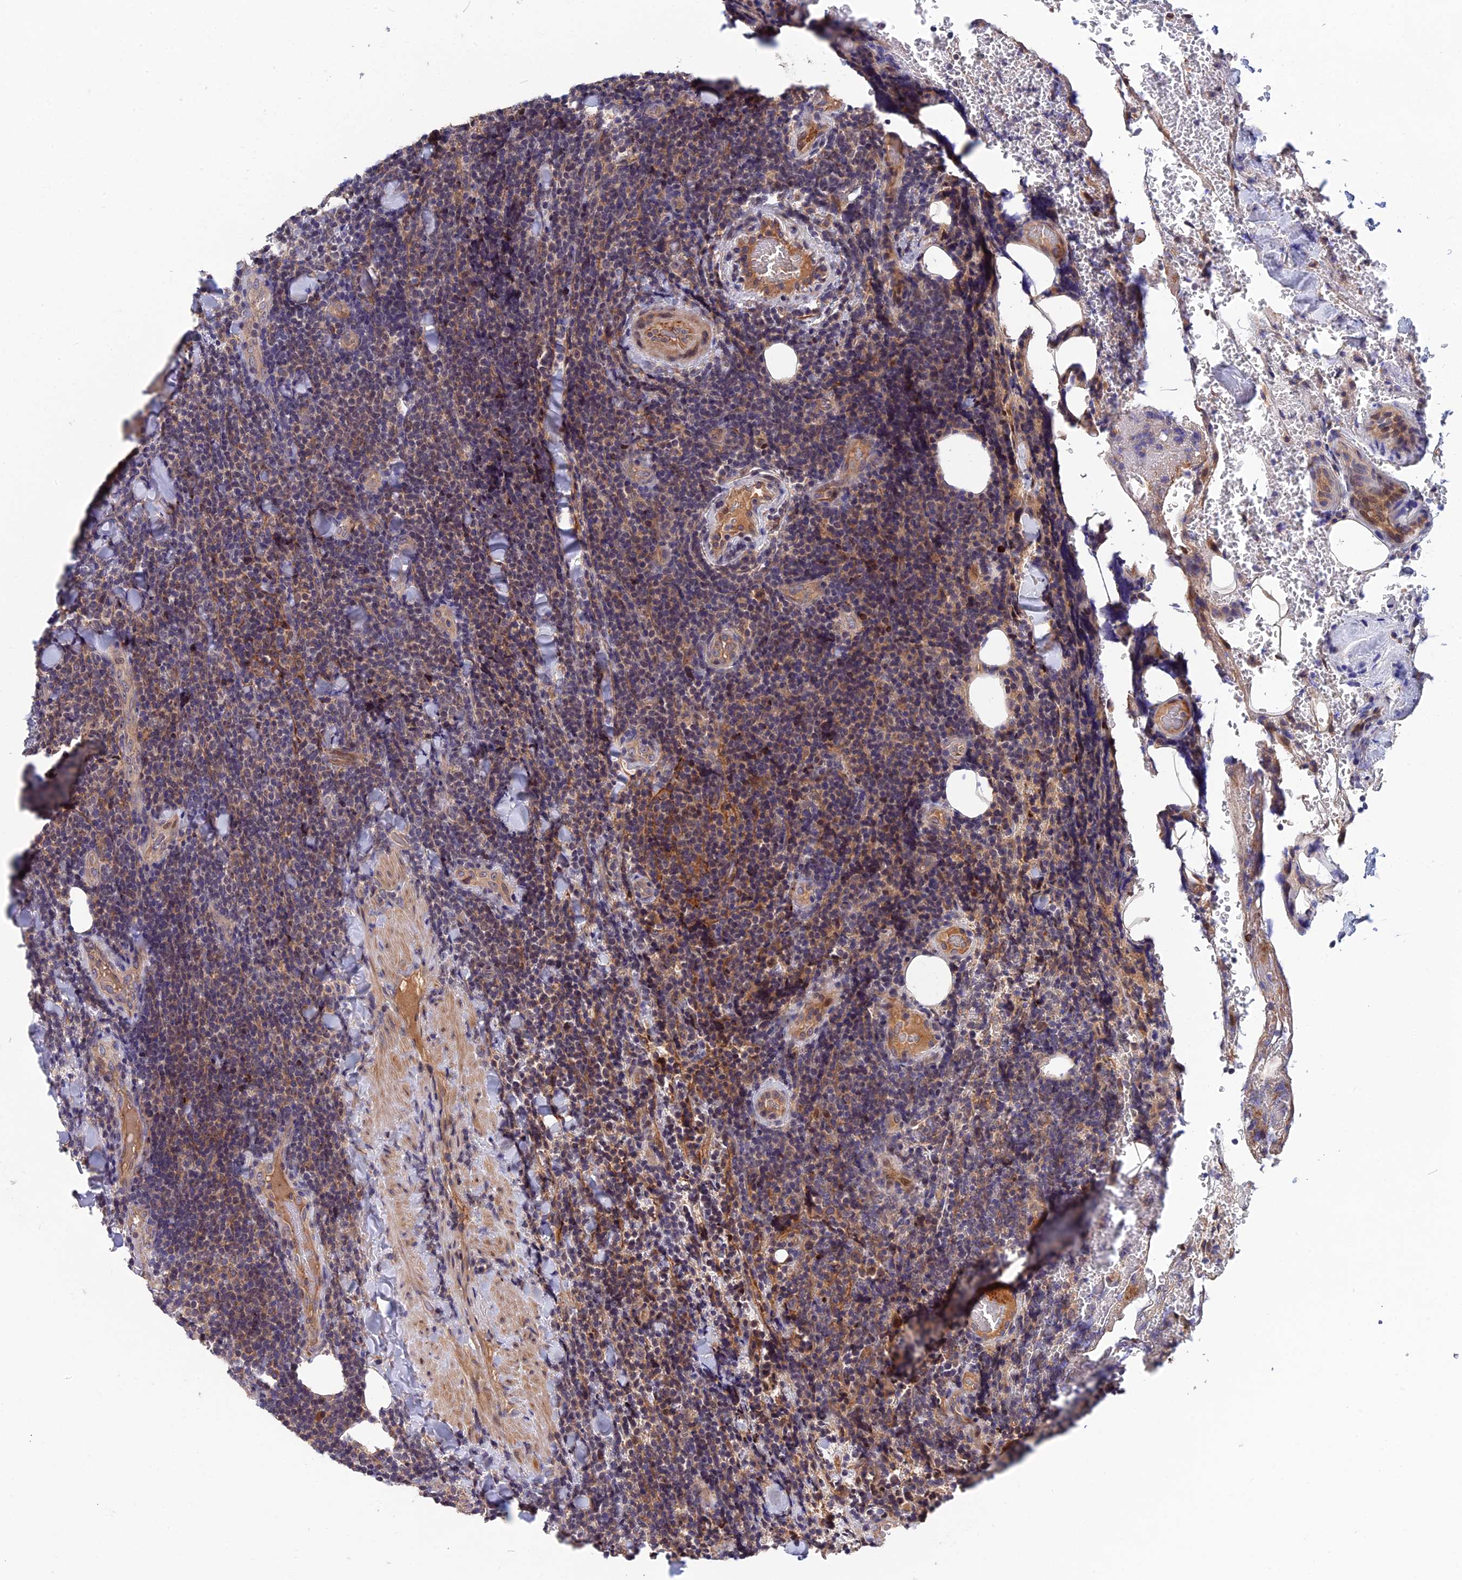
{"staining": {"intensity": "weak", "quantity": "<25%", "location": "cytoplasmic/membranous"}, "tissue": "lymphoma", "cell_type": "Tumor cells", "image_type": "cancer", "snomed": [{"axis": "morphology", "description": "Malignant lymphoma, non-Hodgkin's type, Low grade"}, {"axis": "topography", "description": "Lymph node"}], "caption": "This is a photomicrograph of immunohistochemistry (IHC) staining of lymphoma, which shows no staining in tumor cells.", "gene": "CRACD", "patient": {"sex": "male", "age": 66}}